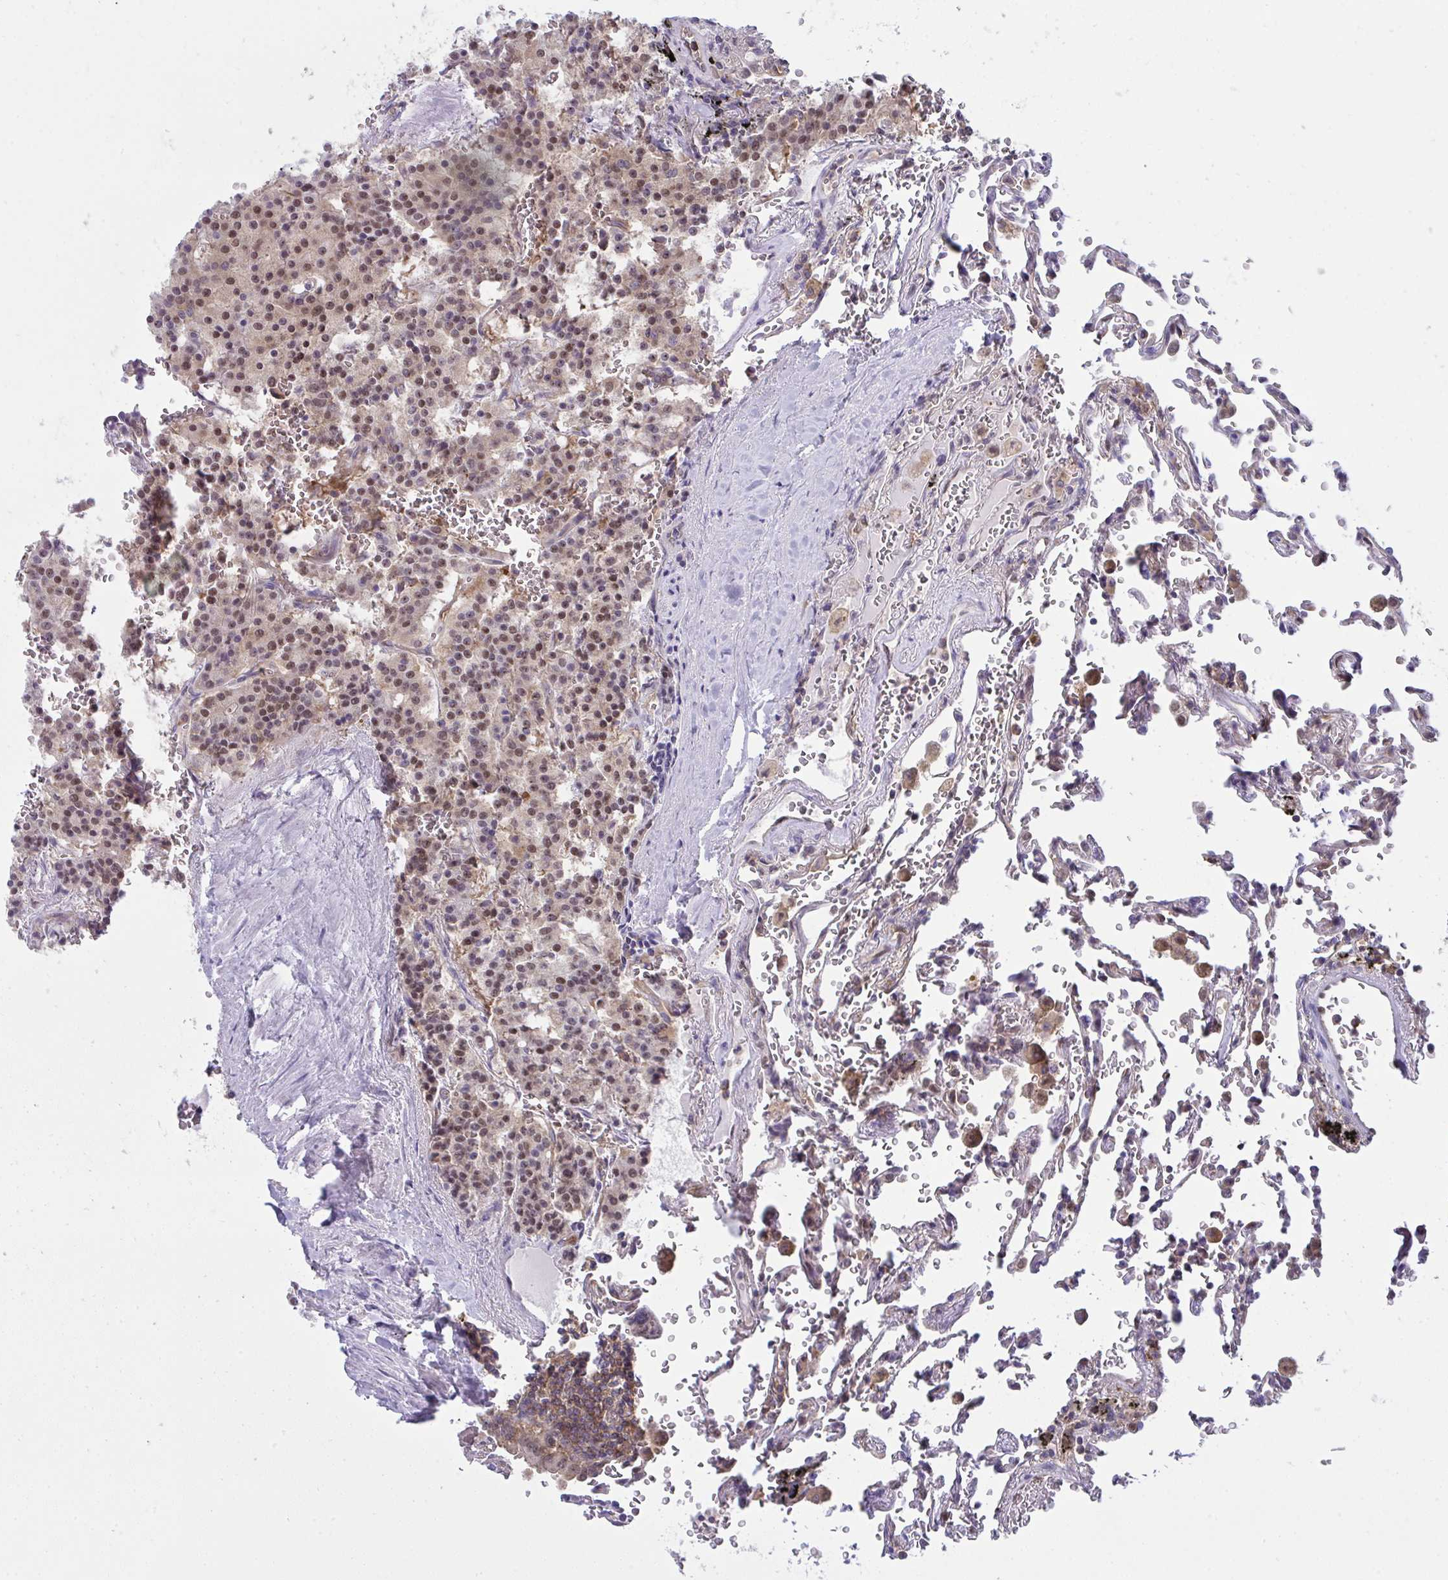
{"staining": {"intensity": "moderate", "quantity": "25%-75%", "location": "nuclear"}, "tissue": "carcinoid", "cell_type": "Tumor cells", "image_type": "cancer", "snomed": [{"axis": "morphology", "description": "Carcinoid, malignant, NOS"}, {"axis": "topography", "description": "Lung"}], "caption": "Protein analysis of carcinoid tissue shows moderate nuclear expression in approximately 25%-75% of tumor cells.", "gene": "ALDH16A1", "patient": {"sex": "male", "age": 70}}